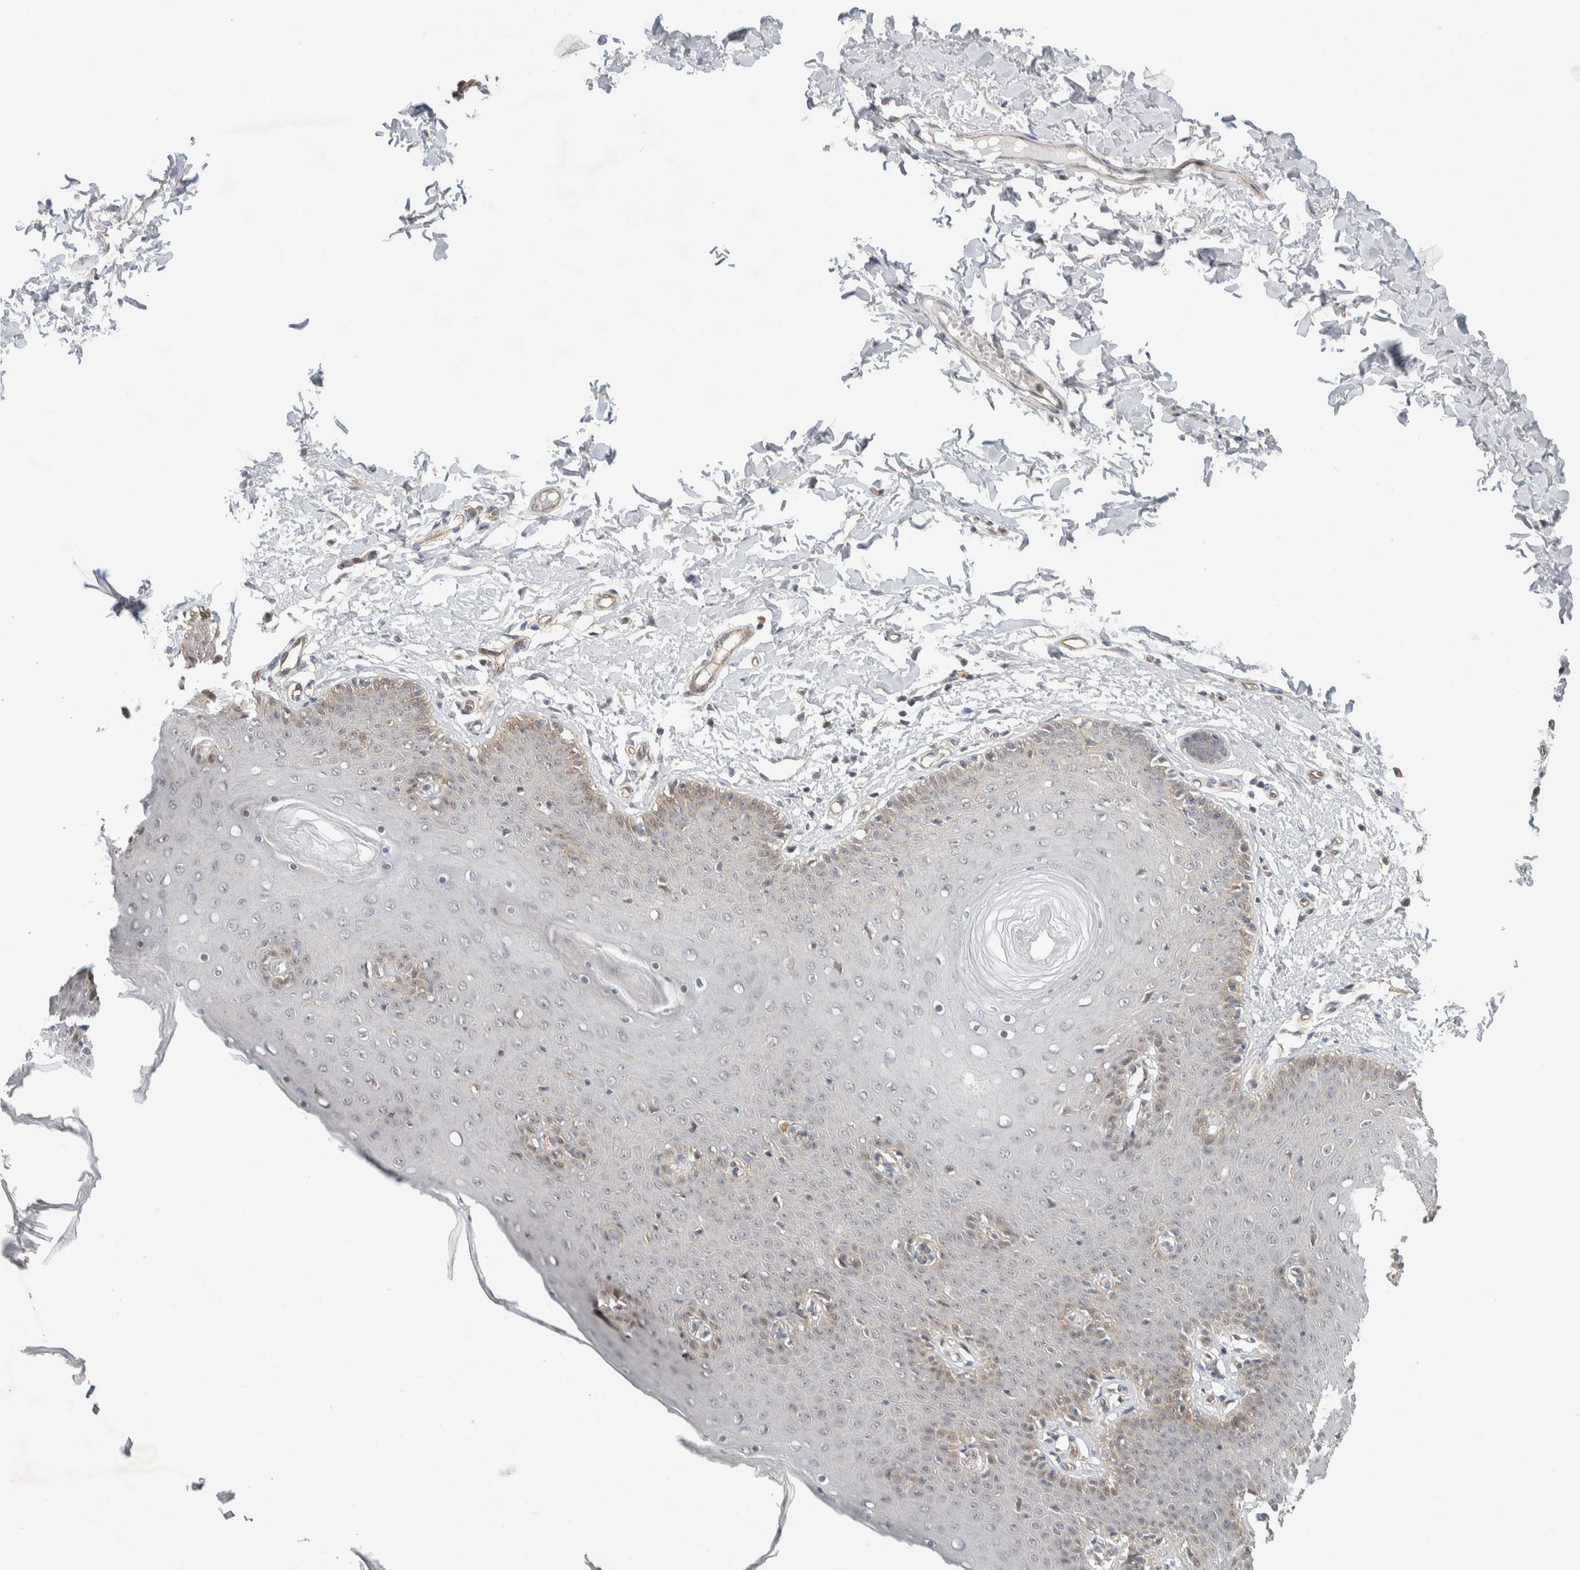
{"staining": {"intensity": "moderate", "quantity": "<25%", "location": "cytoplasmic/membranous"}, "tissue": "skin", "cell_type": "Epidermal cells", "image_type": "normal", "snomed": [{"axis": "morphology", "description": "Normal tissue, NOS"}, {"axis": "topography", "description": "Vulva"}], "caption": "Human skin stained for a protein (brown) shows moderate cytoplasmic/membranous positive staining in about <25% of epidermal cells.", "gene": "DEPTOR", "patient": {"sex": "female", "age": 66}}